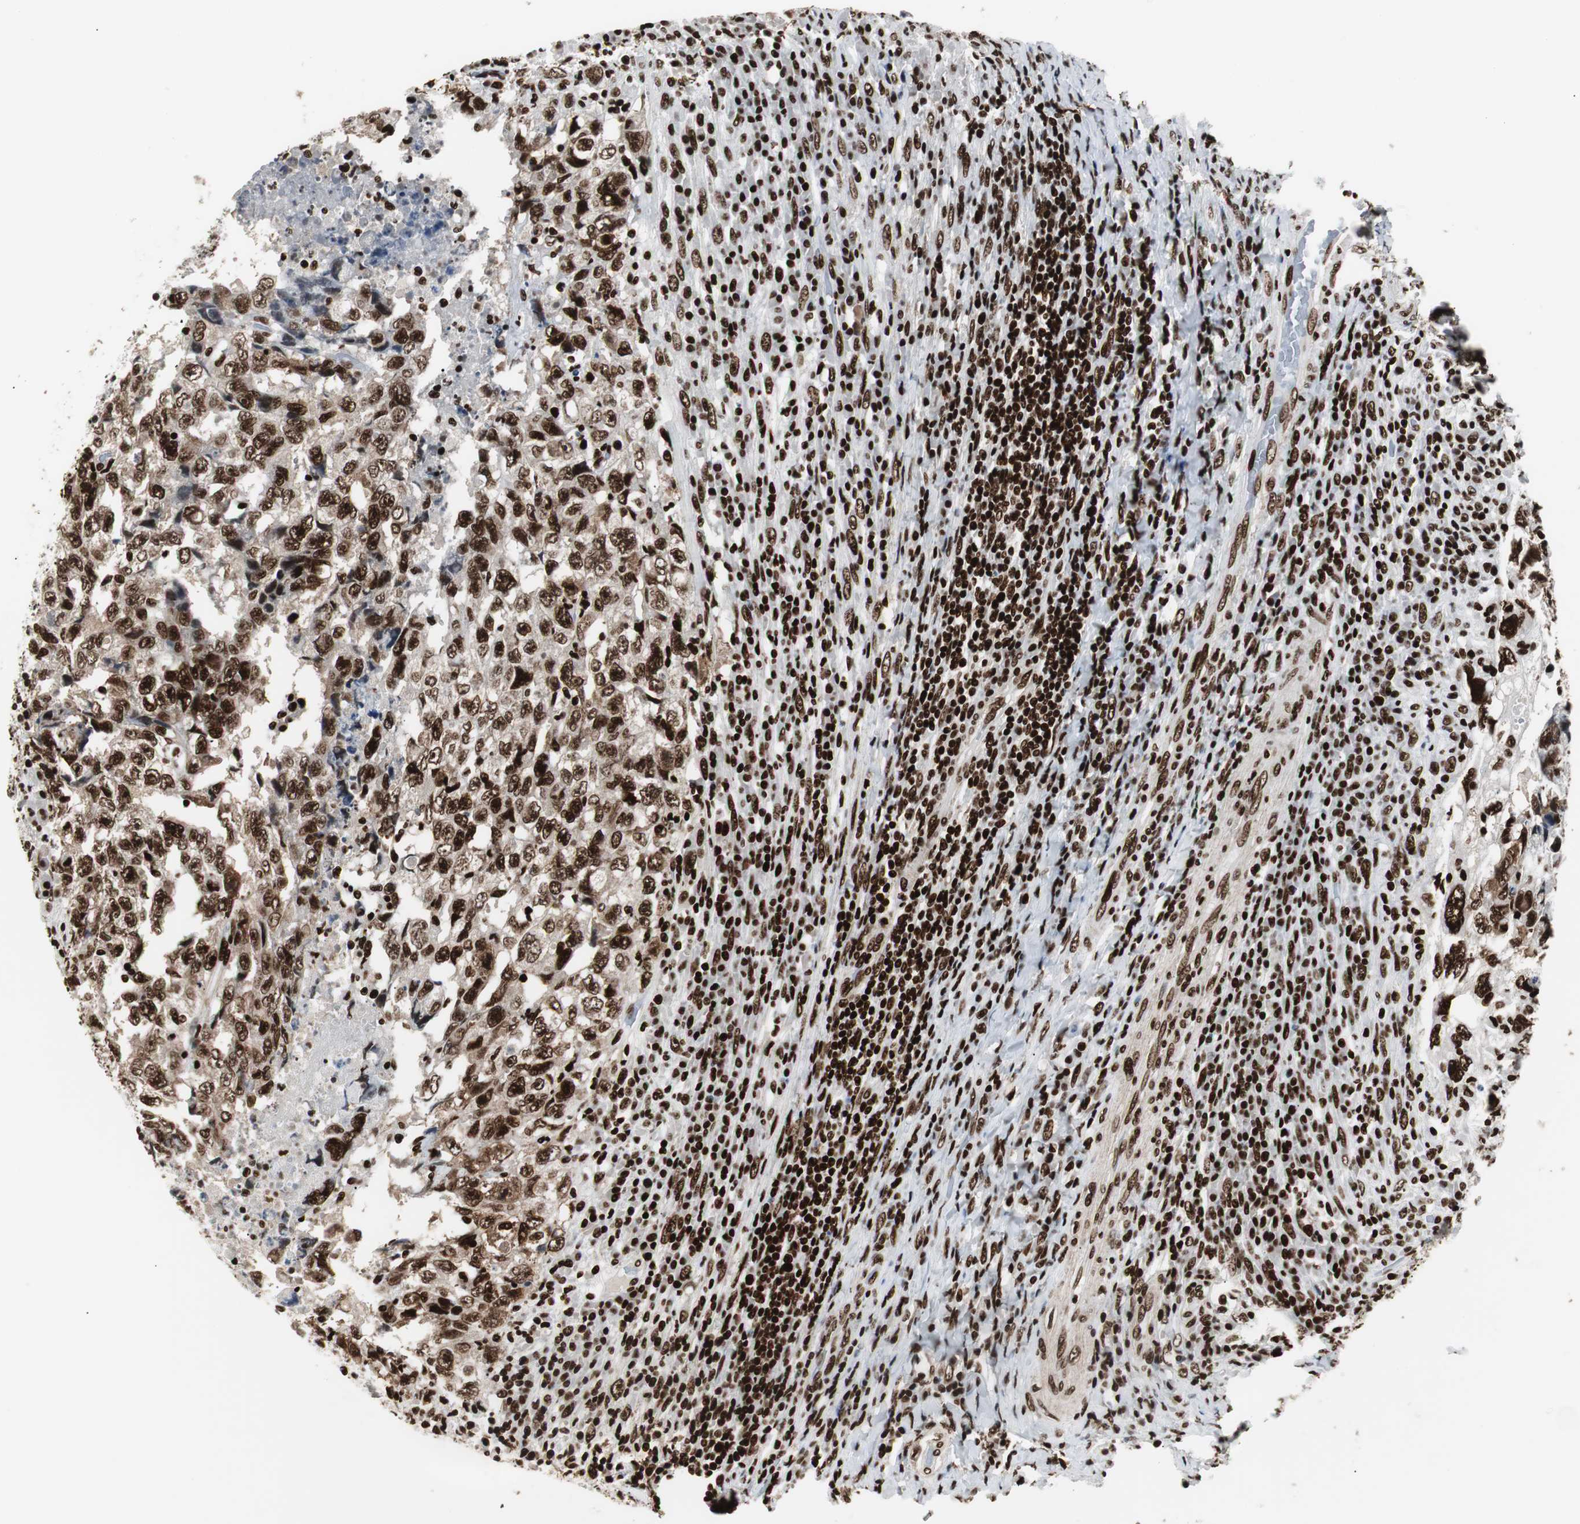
{"staining": {"intensity": "strong", "quantity": ">75%", "location": "nuclear"}, "tissue": "testis cancer", "cell_type": "Tumor cells", "image_type": "cancer", "snomed": [{"axis": "morphology", "description": "Necrosis, NOS"}, {"axis": "morphology", "description": "Carcinoma, Embryonal, NOS"}, {"axis": "topography", "description": "Testis"}], "caption": "Immunohistochemical staining of testis embryonal carcinoma displays strong nuclear protein staining in approximately >75% of tumor cells.", "gene": "MTA2", "patient": {"sex": "male", "age": 19}}